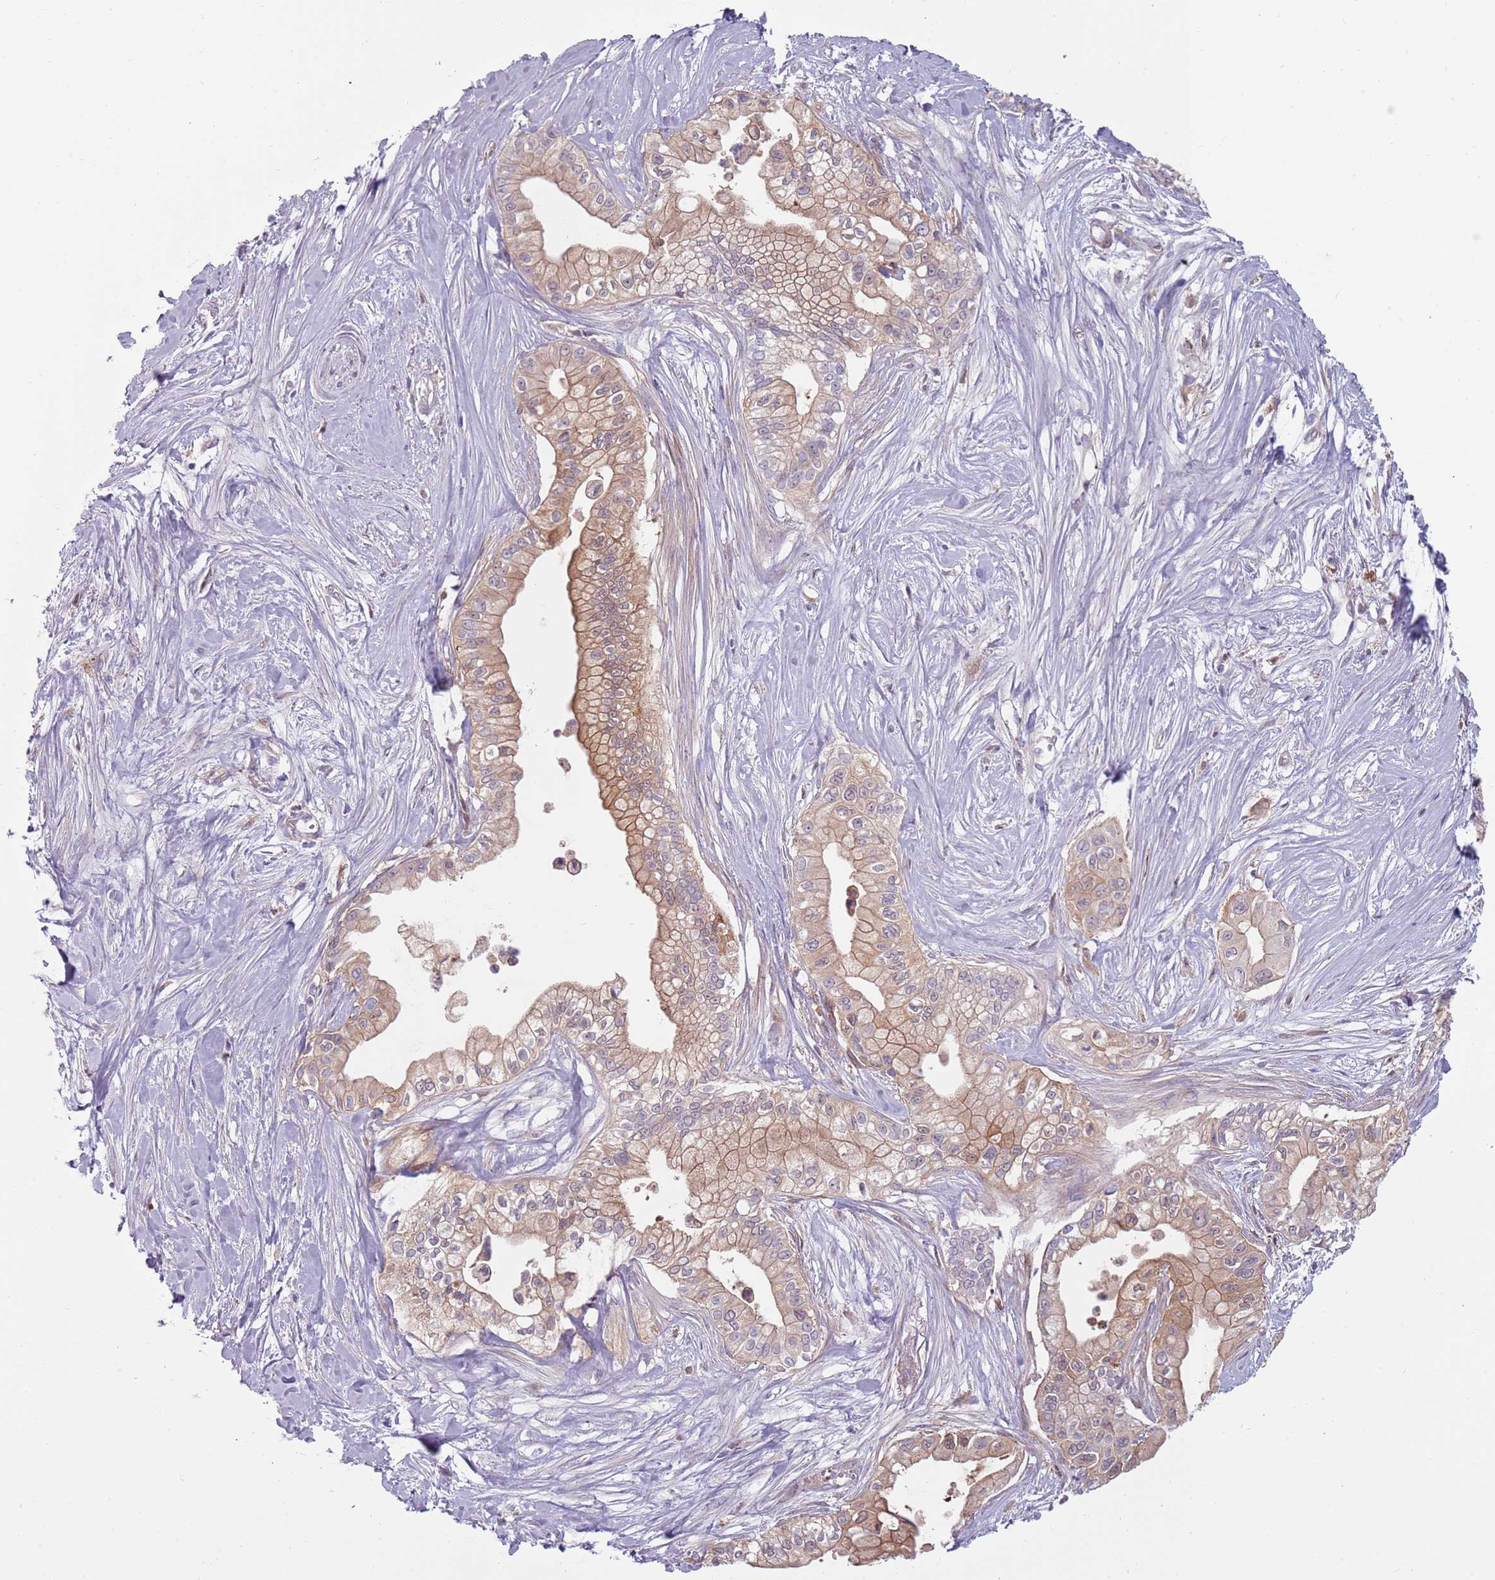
{"staining": {"intensity": "moderate", "quantity": "25%-75%", "location": "cytoplasmic/membranous"}, "tissue": "pancreatic cancer", "cell_type": "Tumor cells", "image_type": "cancer", "snomed": [{"axis": "morphology", "description": "Adenocarcinoma, NOS"}, {"axis": "topography", "description": "Pancreas"}], "caption": "IHC (DAB) staining of pancreatic cancer (adenocarcinoma) displays moderate cytoplasmic/membranous protein positivity in about 25%-75% of tumor cells.", "gene": "NADK", "patient": {"sex": "male", "age": 78}}